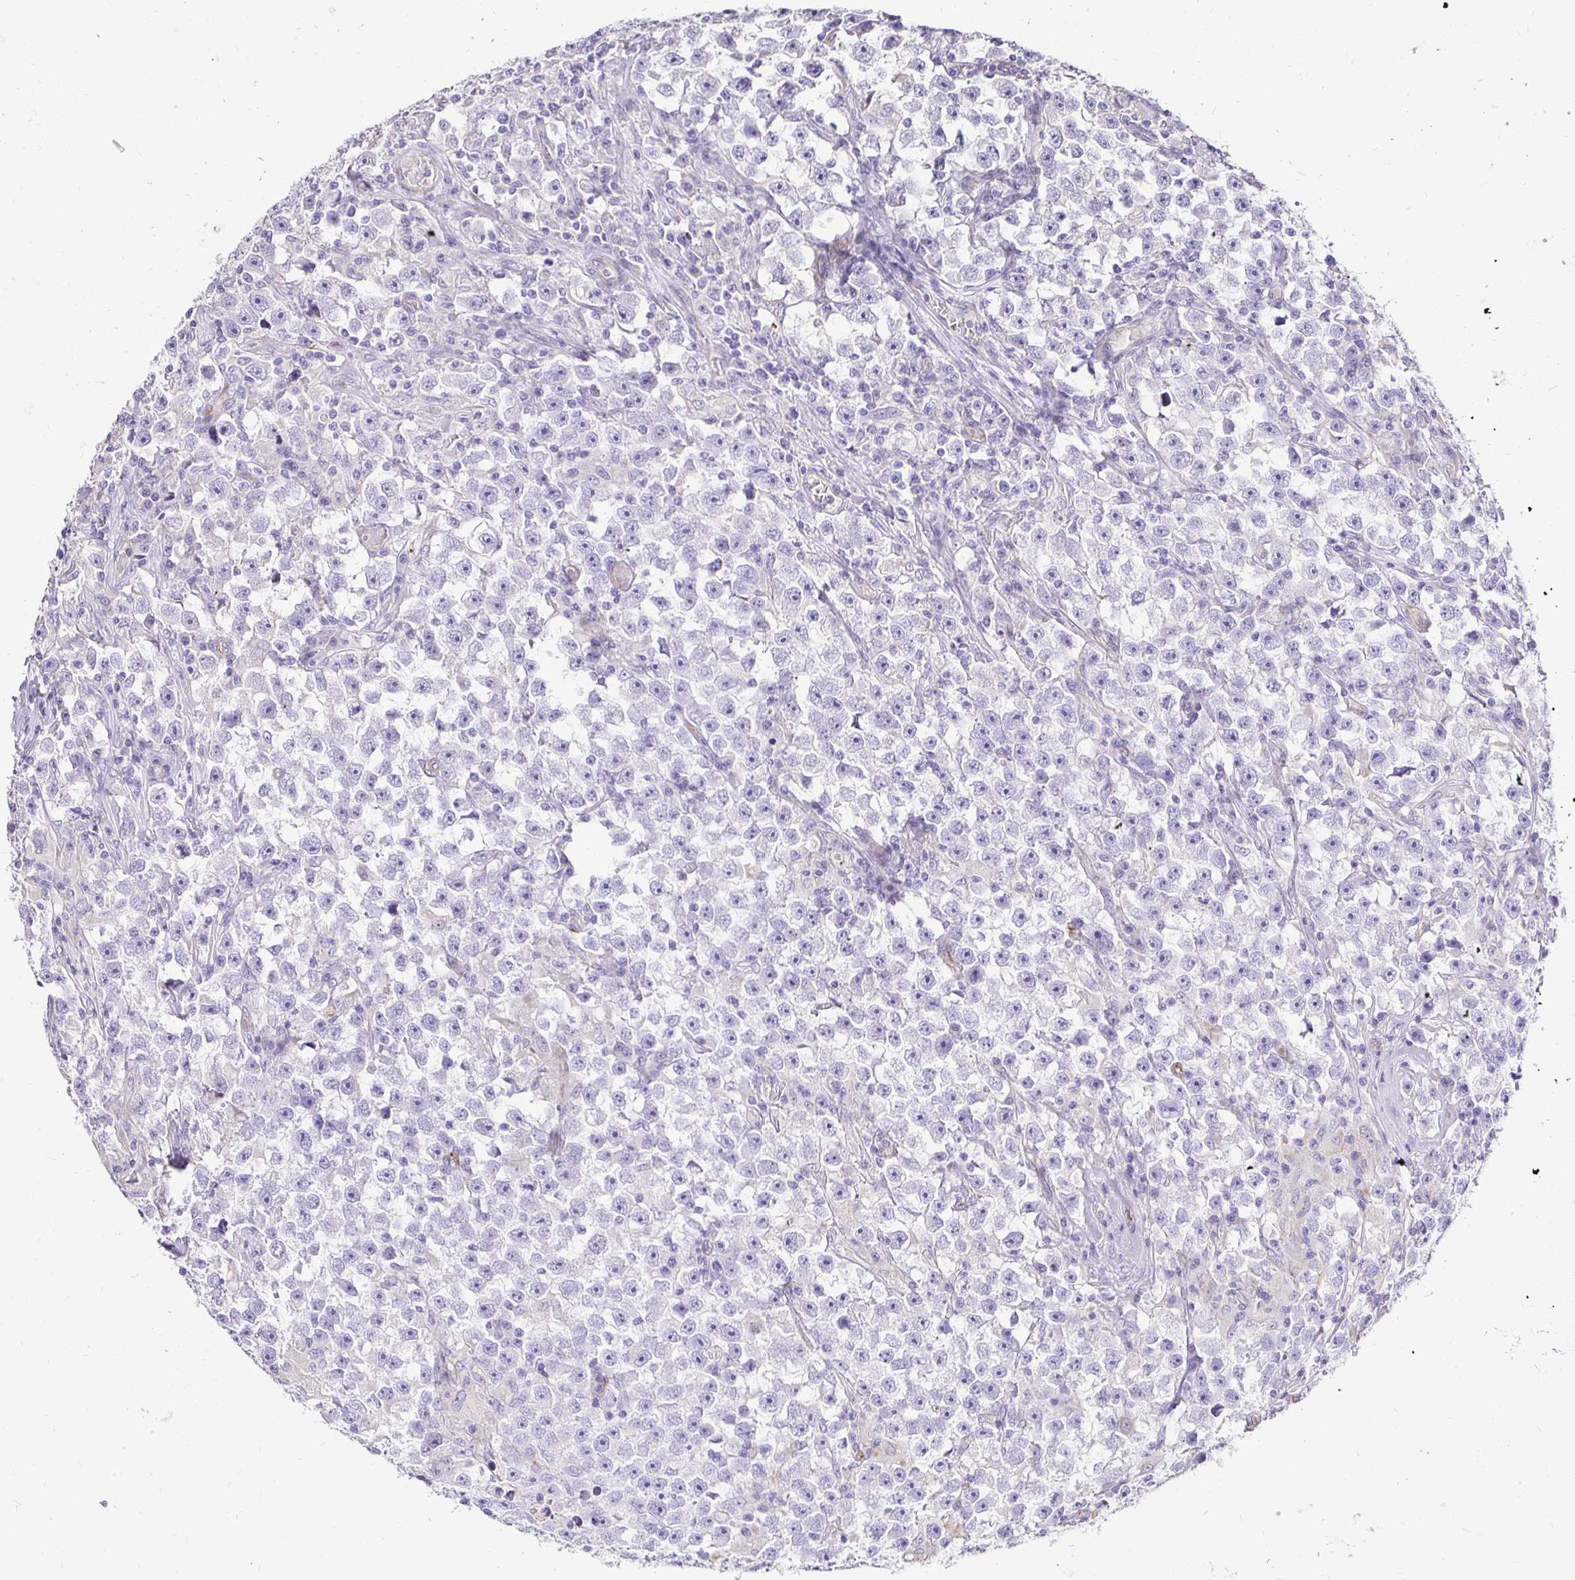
{"staining": {"intensity": "negative", "quantity": "none", "location": "none"}, "tissue": "testis cancer", "cell_type": "Tumor cells", "image_type": "cancer", "snomed": [{"axis": "morphology", "description": "Seminoma, NOS"}, {"axis": "topography", "description": "Testis"}], "caption": "IHC histopathology image of human seminoma (testis) stained for a protein (brown), which reveals no staining in tumor cells.", "gene": "TAF1D", "patient": {"sex": "male", "age": 33}}